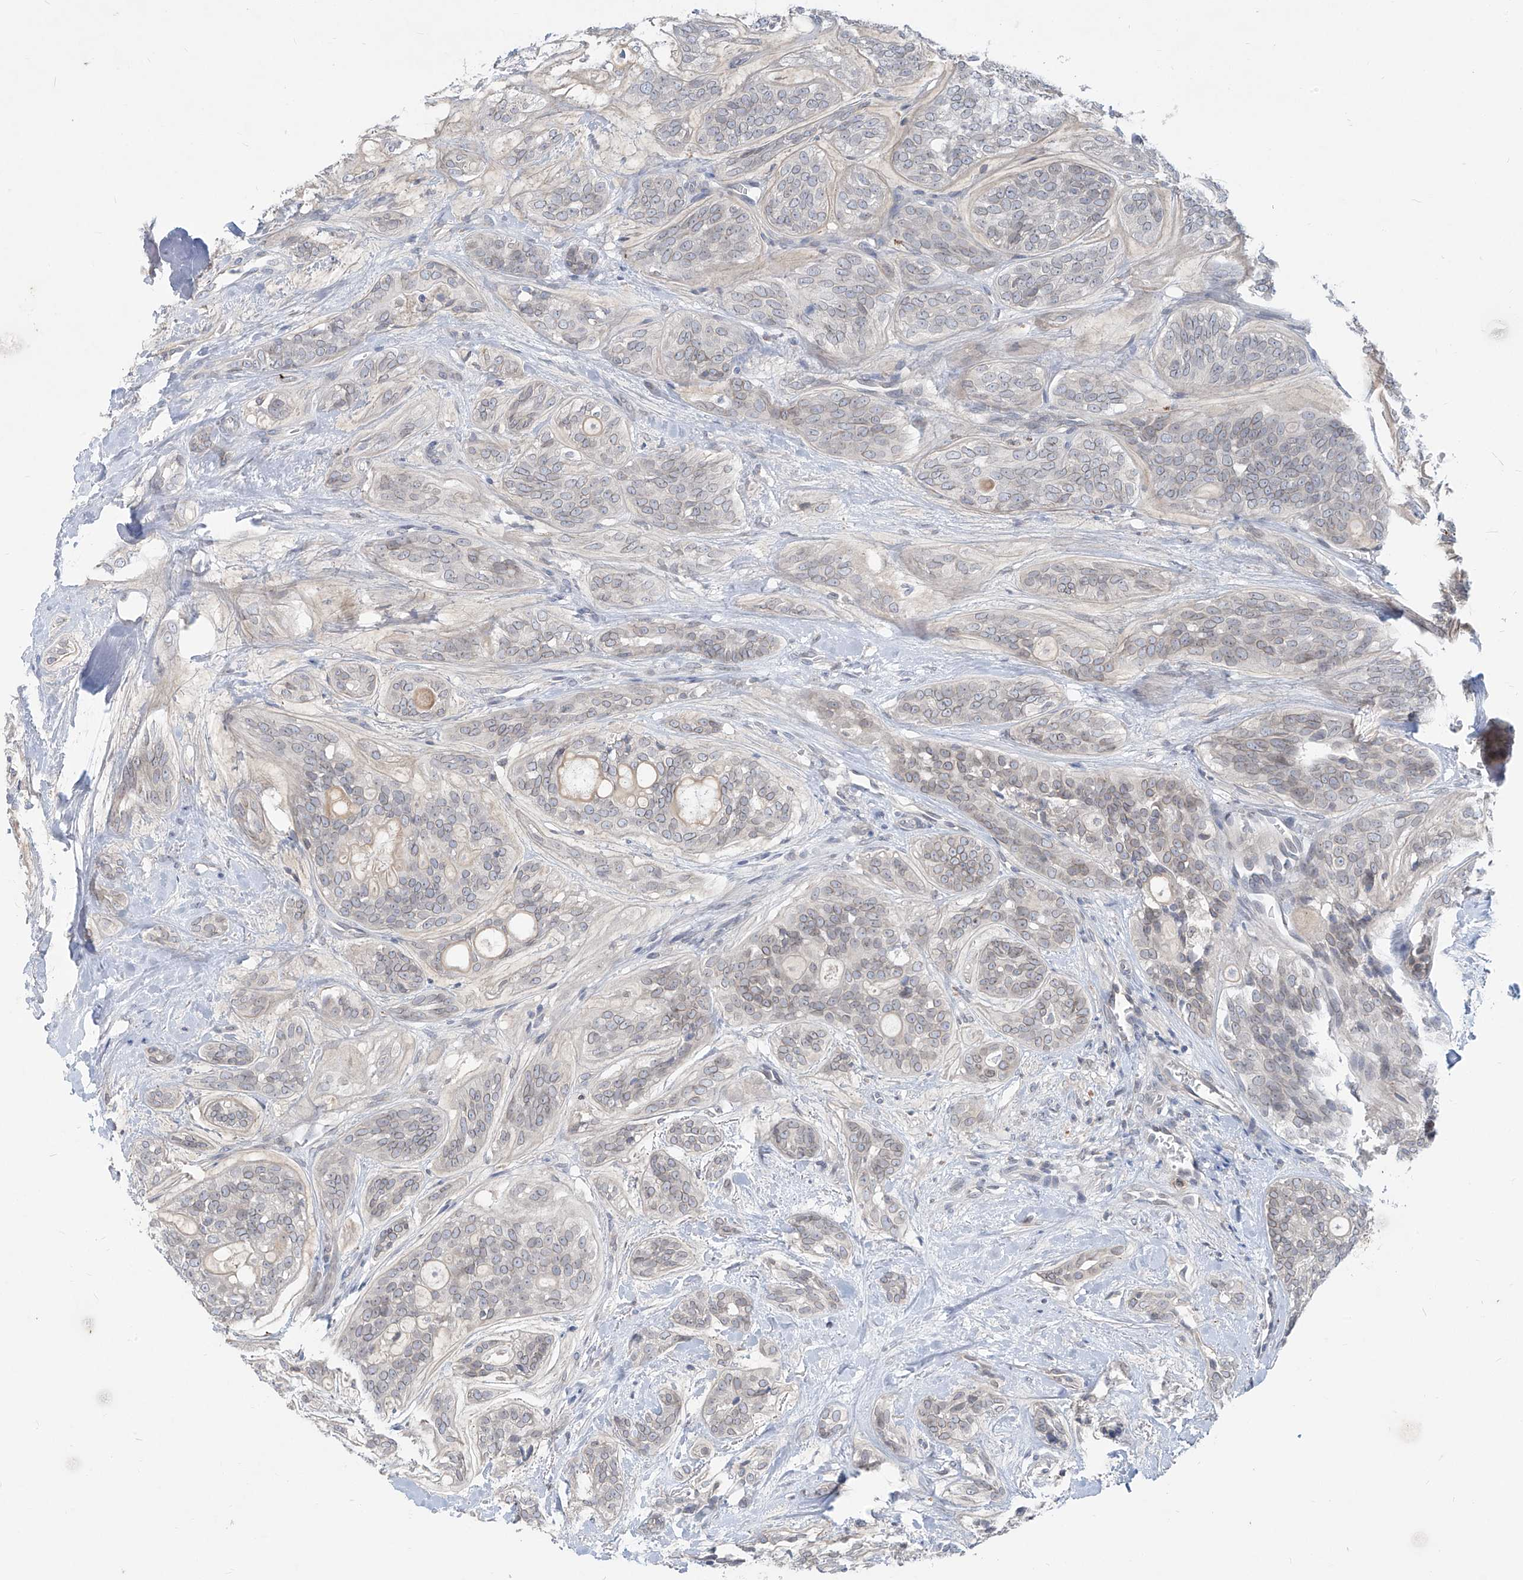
{"staining": {"intensity": "weak", "quantity": "<25%", "location": "cytoplasmic/membranous"}, "tissue": "head and neck cancer", "cell_type": "Tumor cells", "image_type": "cancer", "snomed": [{"axis": "morphology", "description": "Adenocarcinoma, NOS"}, {"axis": "topography", "description": "Head-Neck"}], "caption": "IHC of human head and neck adenocarcinoma displays no positivity in tumor cells.", "gene": "KRTAP25-1", "patient": {"sex": "male", "age": 66}}